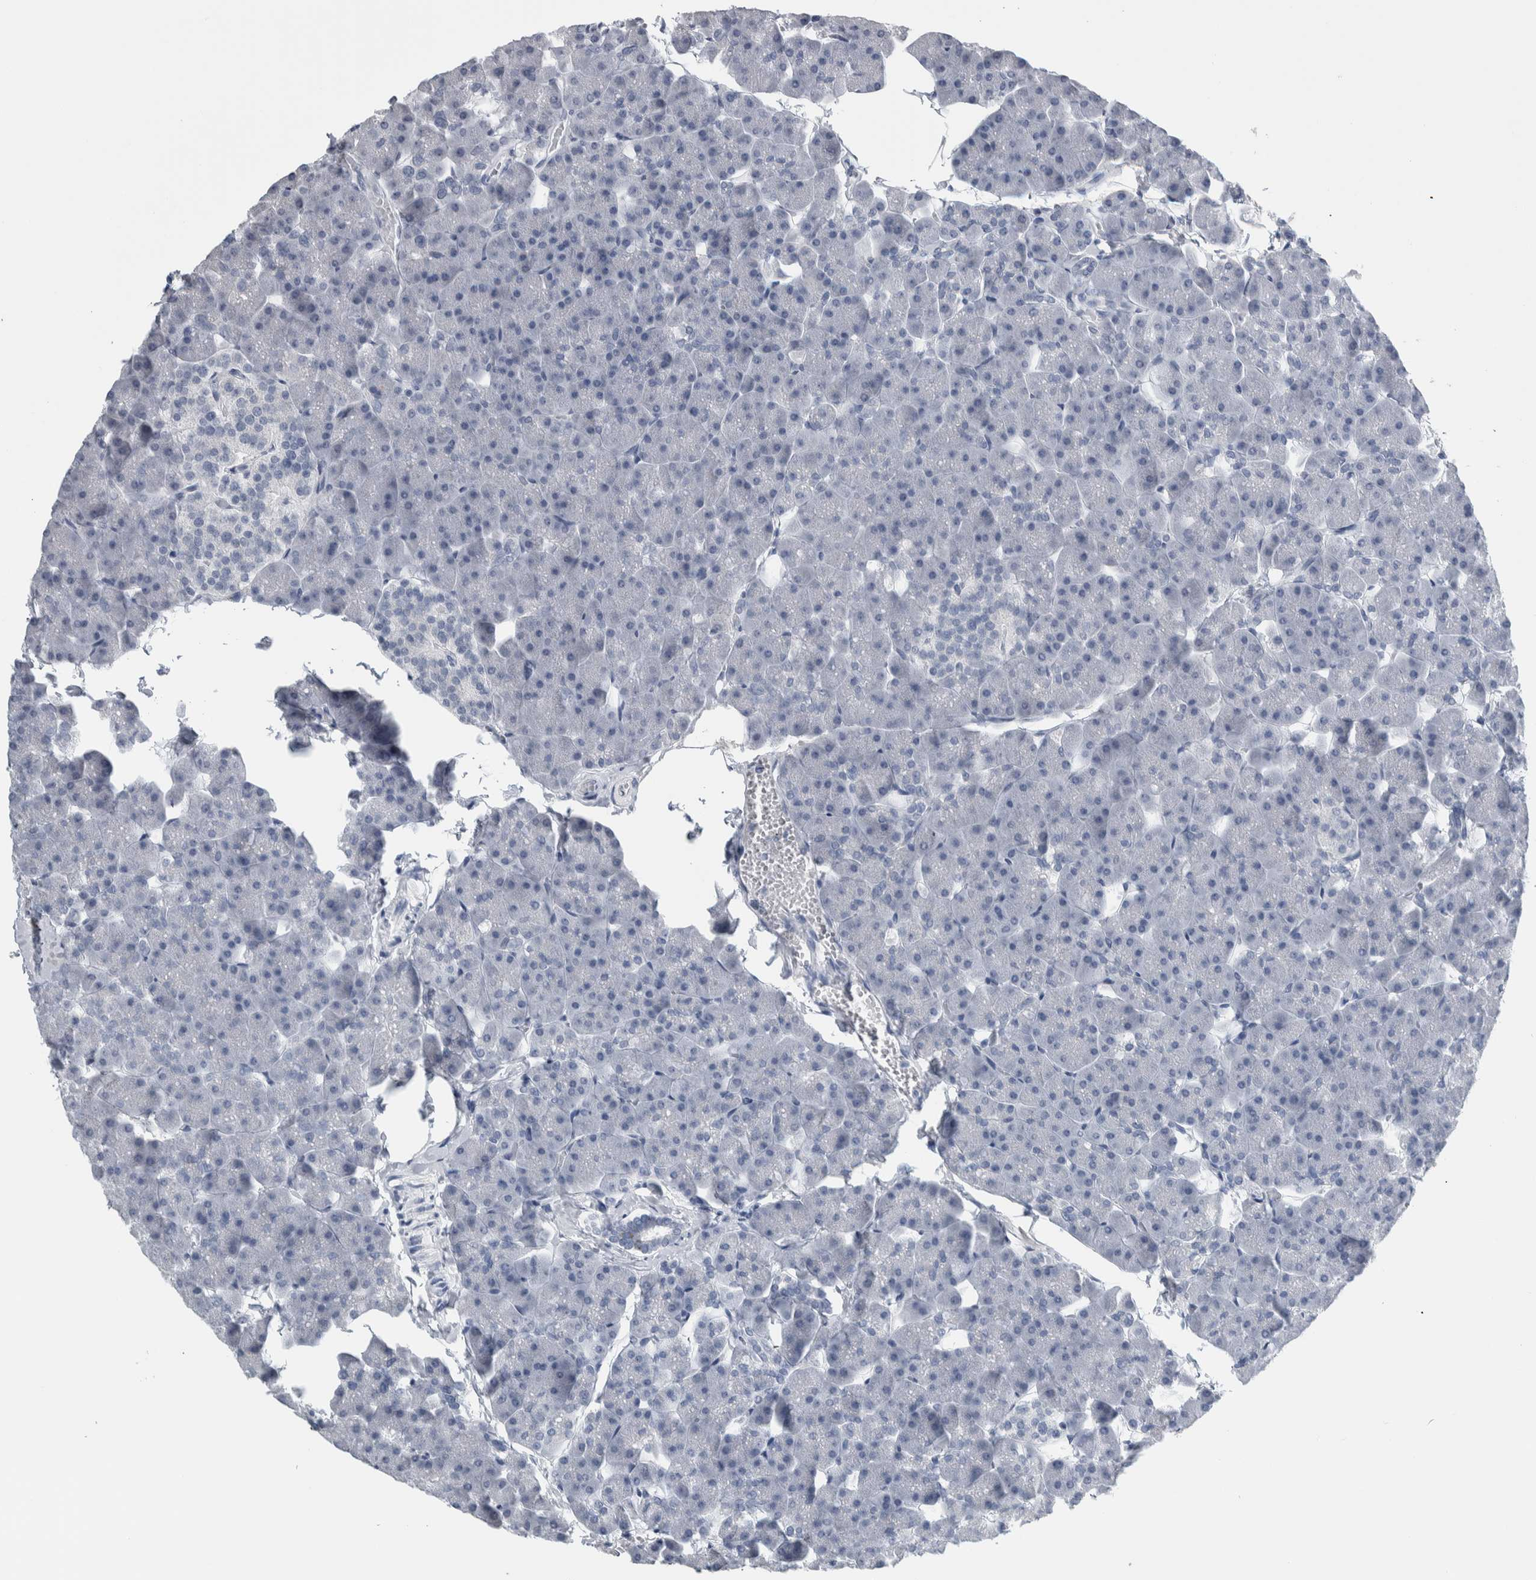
{"staining": {"intensity": "negative", "quantity": "none", "location": "none"}, "tissue": "pancreas", "cell_type": "Exocrine glandular cells", "image_type": "normal", "snomed": [{"axis": "morphology", "description": "Normal tissue, NOS"}, {"axis": "topography", "description": "Pancreas"}], "caption": "Immunohistochemical staining of unremarkable human pancreas shows no significant positivity in exocrine glandular cells.", "gene": "CDH17", "patient": {"sex": "male", "age": 35}}